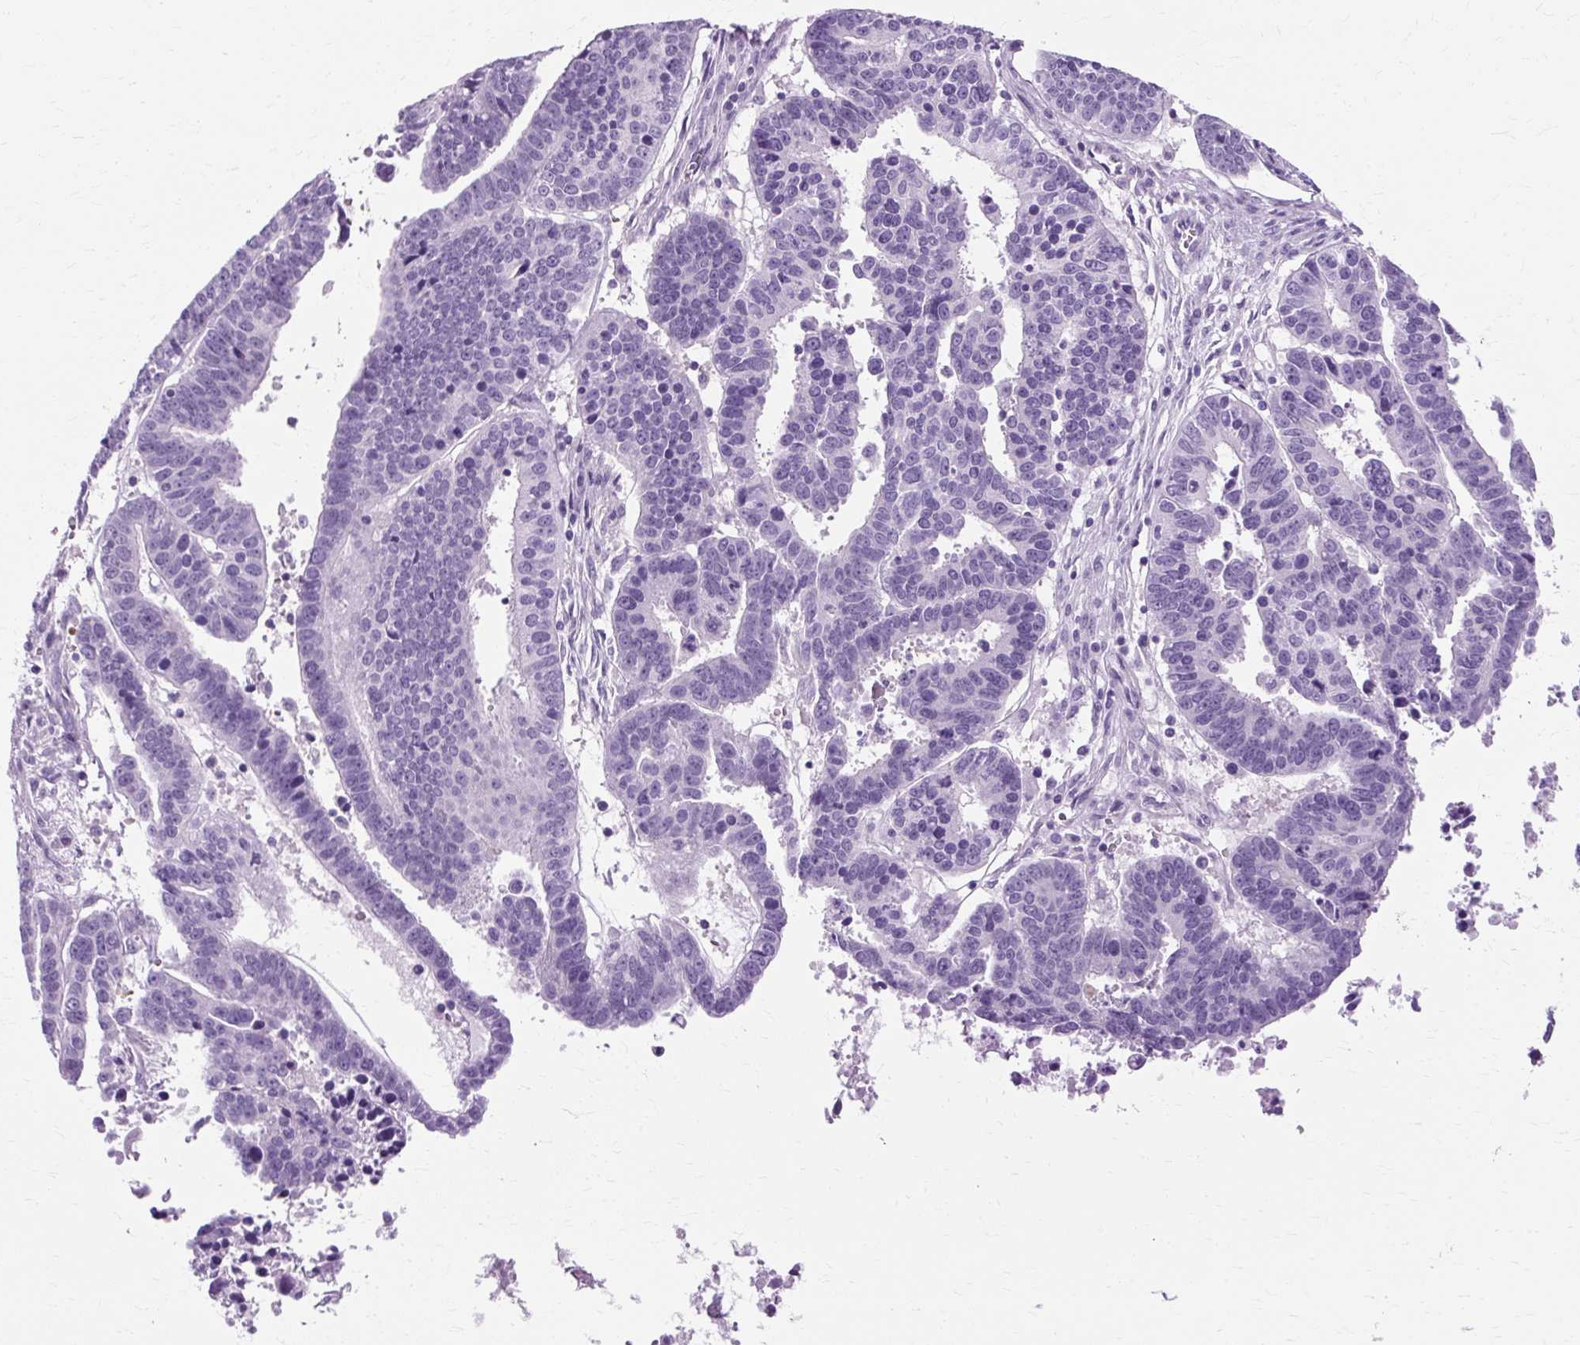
{"staining": {"intensity": "negative", "quantity": "none", "location": "none"}, "tissue": "ovarian cancer", "cell_type": "Tumor cells", "image_type": "cancer", "snomed": [{"axis": "morphology", "description": "Carcinoma, endometroid"}, {"axis": "morphology", "description": "Cystadenocarcinoma, serous, NOS"}, {"axis": "topography", "description": "Ovary"}], "caption": "This photomicrograph is of ovarian endometroid carcinoma stained with immunohistochemistry to label a protein in brown with the nuclei are counter-stained blue. There is no expression in tumor cells.", "gene": "TMEM89", "patient": {"sex": "female", "age": 45}}